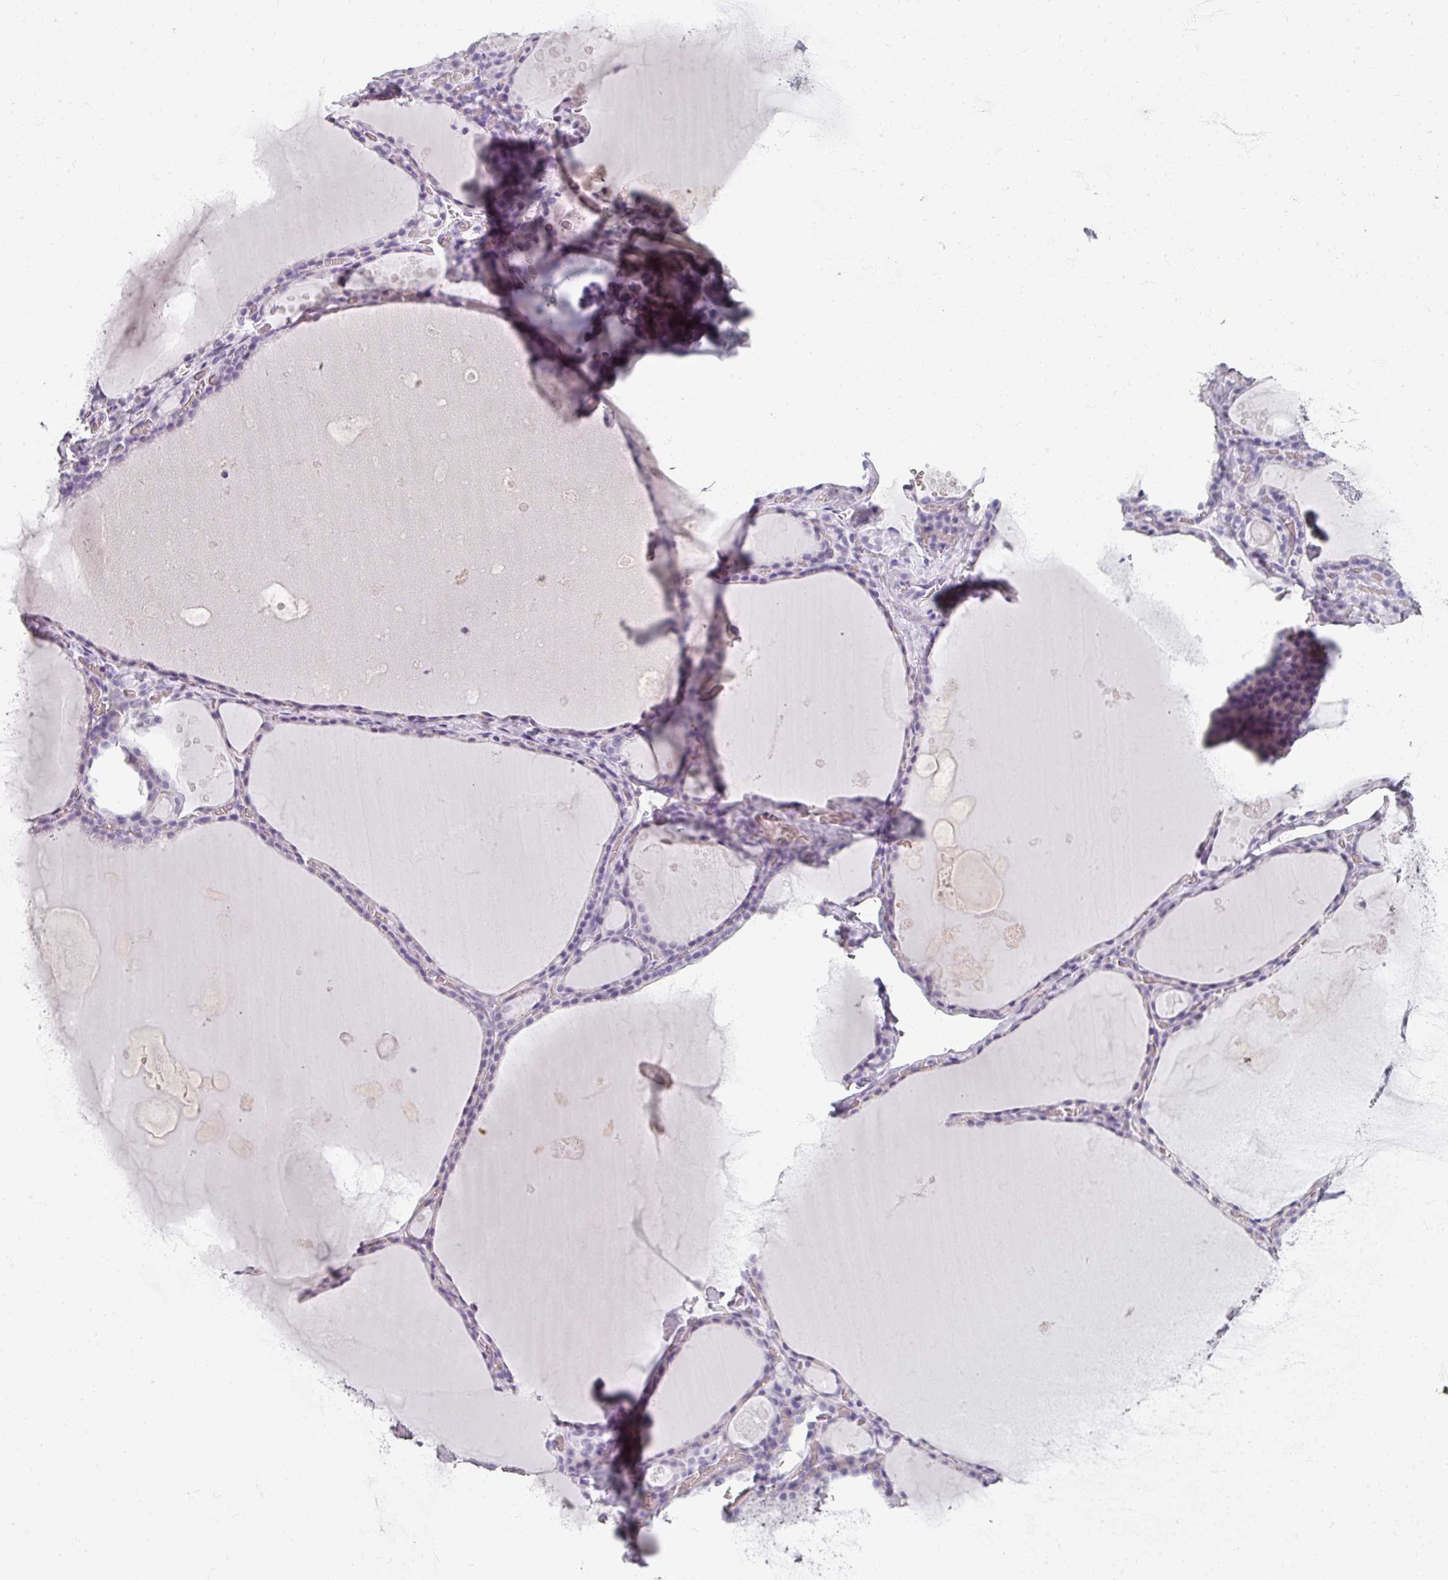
{"staining": {"intensity": "negative", "quantity": "none", "location": "none"}, "tissue": "thyroid gland", "cell_type": "Glandular cells", "image_type": "normal", "snomed": [{"axis": "morphology", "description": "Normal tissue, NOS"}, {"axis": "topography", "description": "Thyroid gland"}], "caption": "Immunohistochemical staining of benign human thyroid gland displays no significant expression in glandular cells.", "gene": "REG3A", "patient": {"sex": "male", "age": 56}}